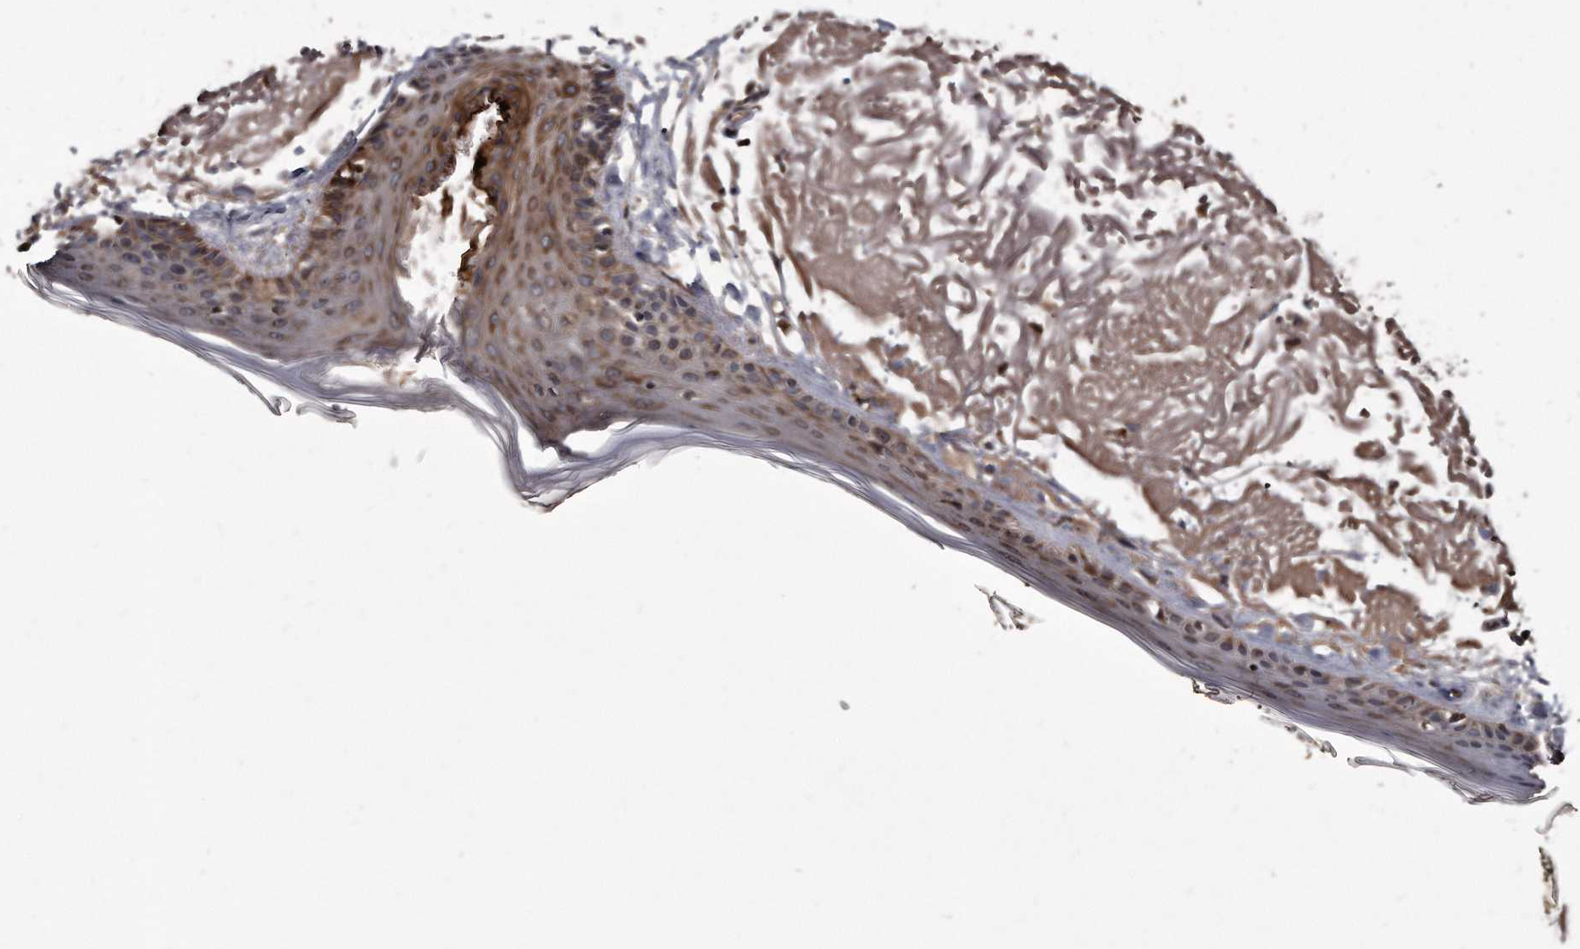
{"staining": {"intensity": "moderate", "quantity": ">75%", "location": "cytoplasmic/membranous"}, "tissue": "skin", "cell_type": "Fibroblasts", "image_type": "normal", "snomed": [{"axis": "morphology", "description": "Normal tissue, NOS"}, {"axis": "topography", "description": "Skin"}, {"axis": "topography", "description": "Skeletal muscle"}], "caption": "Skin stained for a protein (brown) demonstrates moderate cytoplasmic/membranous positive positivity in about >75% of fibroblasts.", "gene": "FAM136A", "patient": {"sex": "male", "age": 83}}